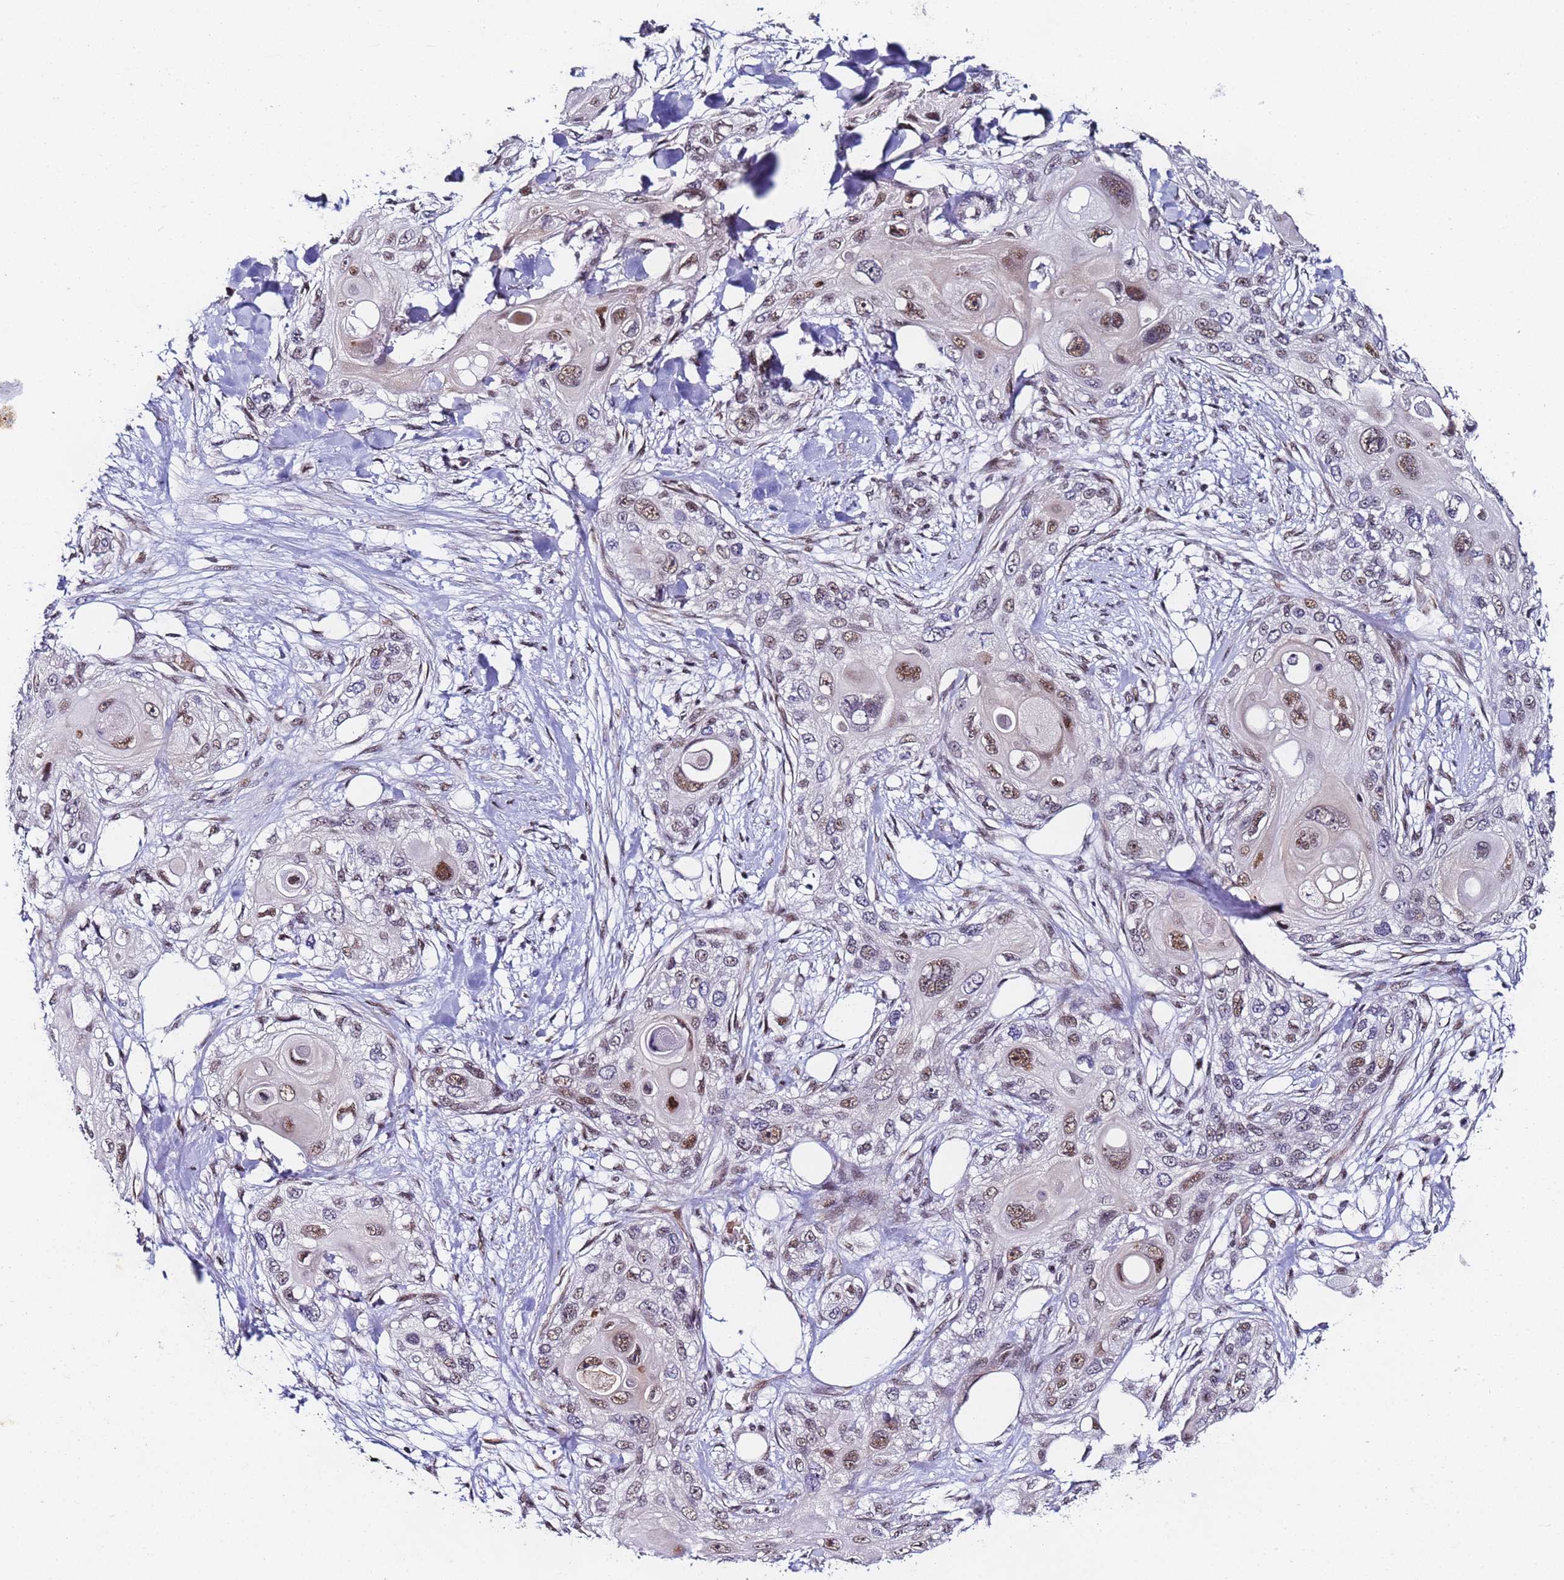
{"staining": {"intensity": "moderate", "quantity": "25%-75%", "location": "nuclear"}, "tissue": "skin cancer", "cell_type": "Tumor cells", "image_type": "cancer", "snomed": [{"axis": "morphology", "description": "Normal tissue, NOS"}, {"axis": "morphology", "description": "Squamous cell carcinoma, NOS"}, {"axis": "topography", "description": "Skin"}], "caption": "Immunohistochemical staining of human skin cancer displays medium levels of moderate nuclear positivity in about 25%-75% of tumor cells.", "gene": "FNBP4", "patient": {"sex": "male", "age": 72}}